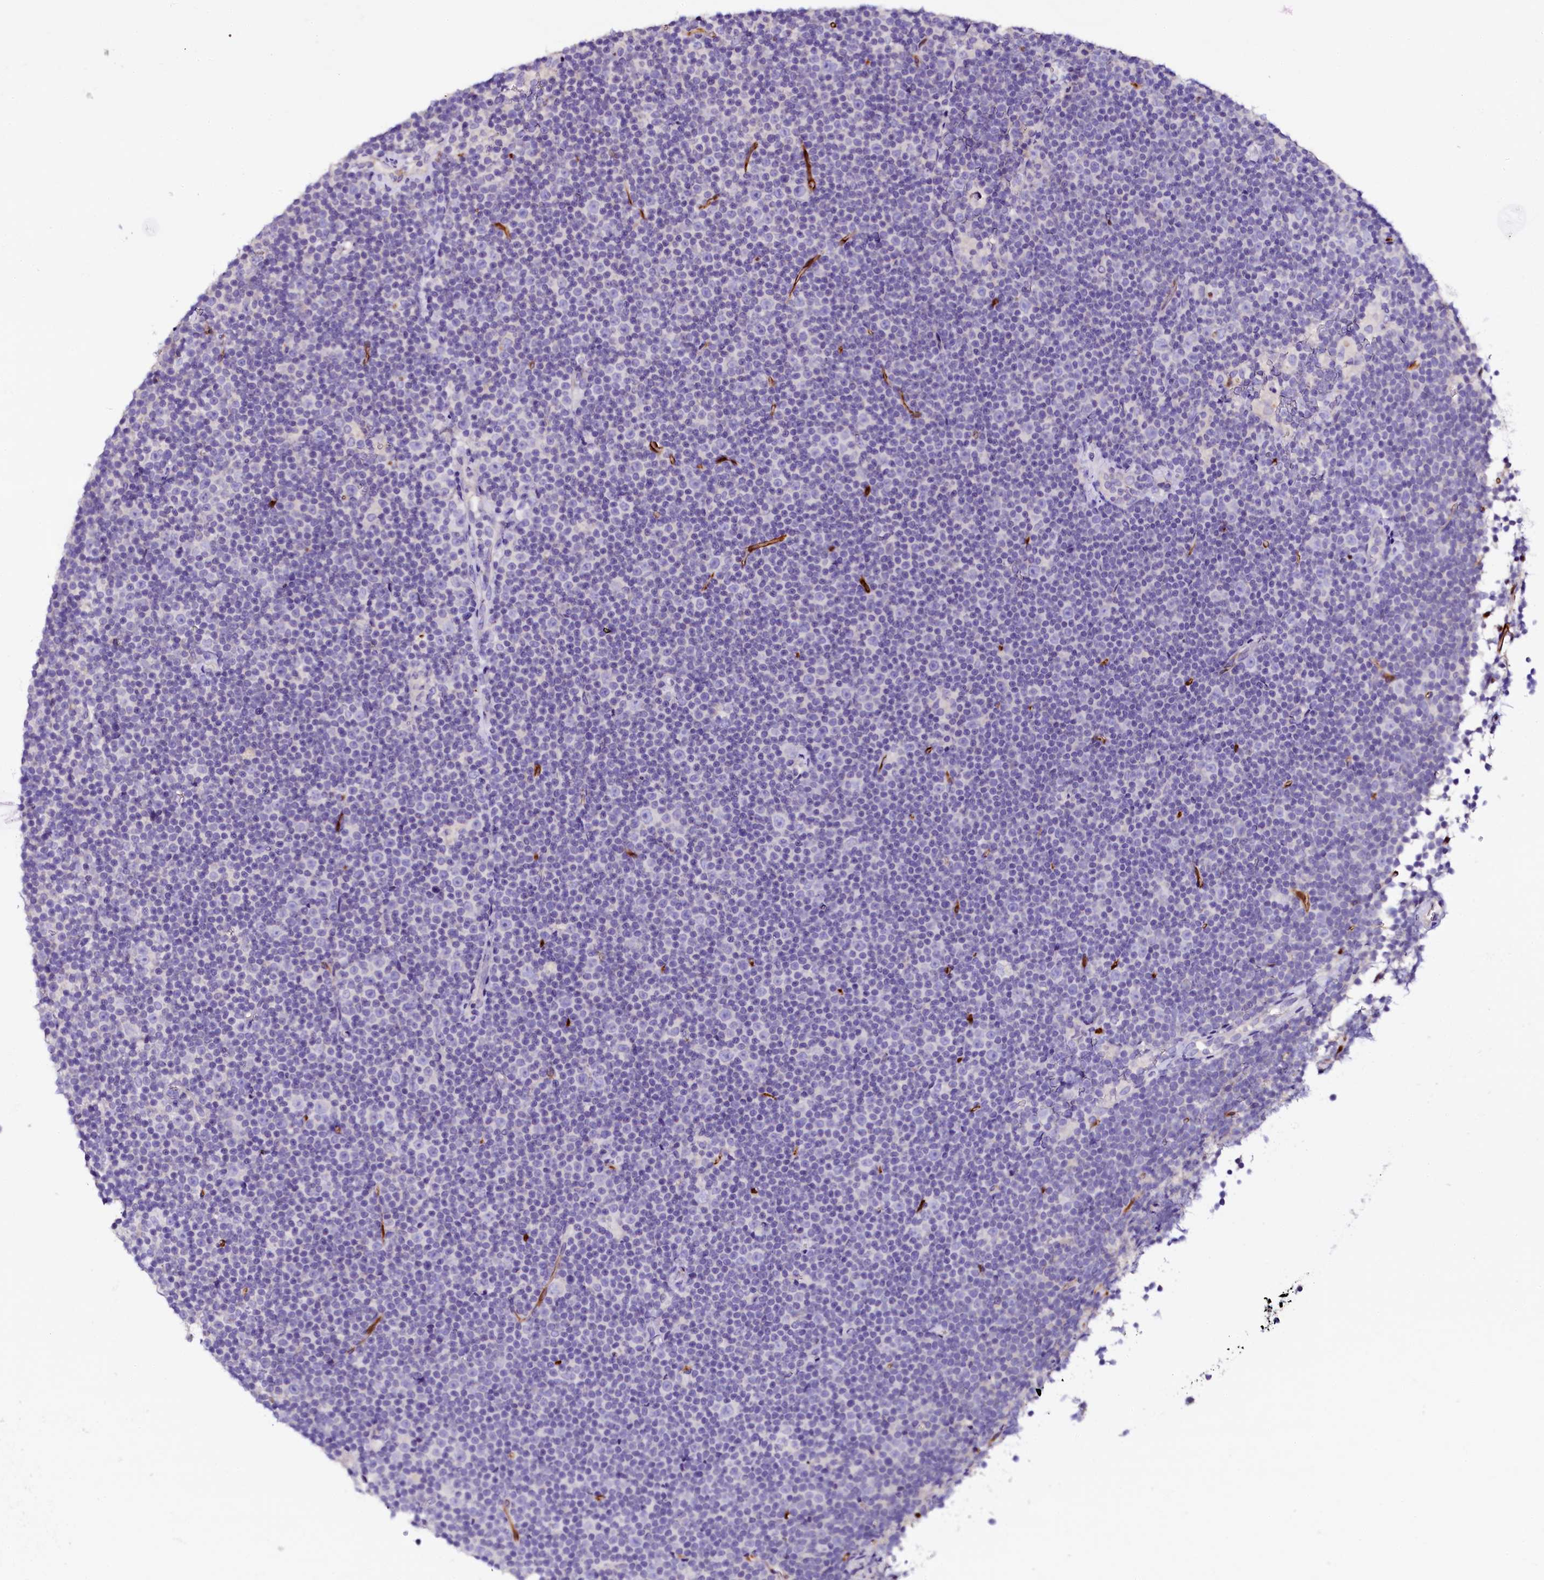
{"staining": {"intensity": "negative", "quantity": "none", "location": "none"}, "tissue": "lymphoma", "cell_type": "Tumor cells", "image_type": "cancer", "snomed": [{"axis": "morphology", "description": "Malignant lymphoma, non-Hodgkin's type, Low grade"}, {"axis": "topography", "description": "Lymph node"}], "caption": "Malignant lymphoma, non-Hodgkin's type (low-grade) was stained to show a protein in brown. There is no significant expression in tumor cells. (Immunohistochemistry (ihc), brightfield microscopy, high magnification).", "gene": "NAA16", "patient": {"sex": "female", "age": 67}}